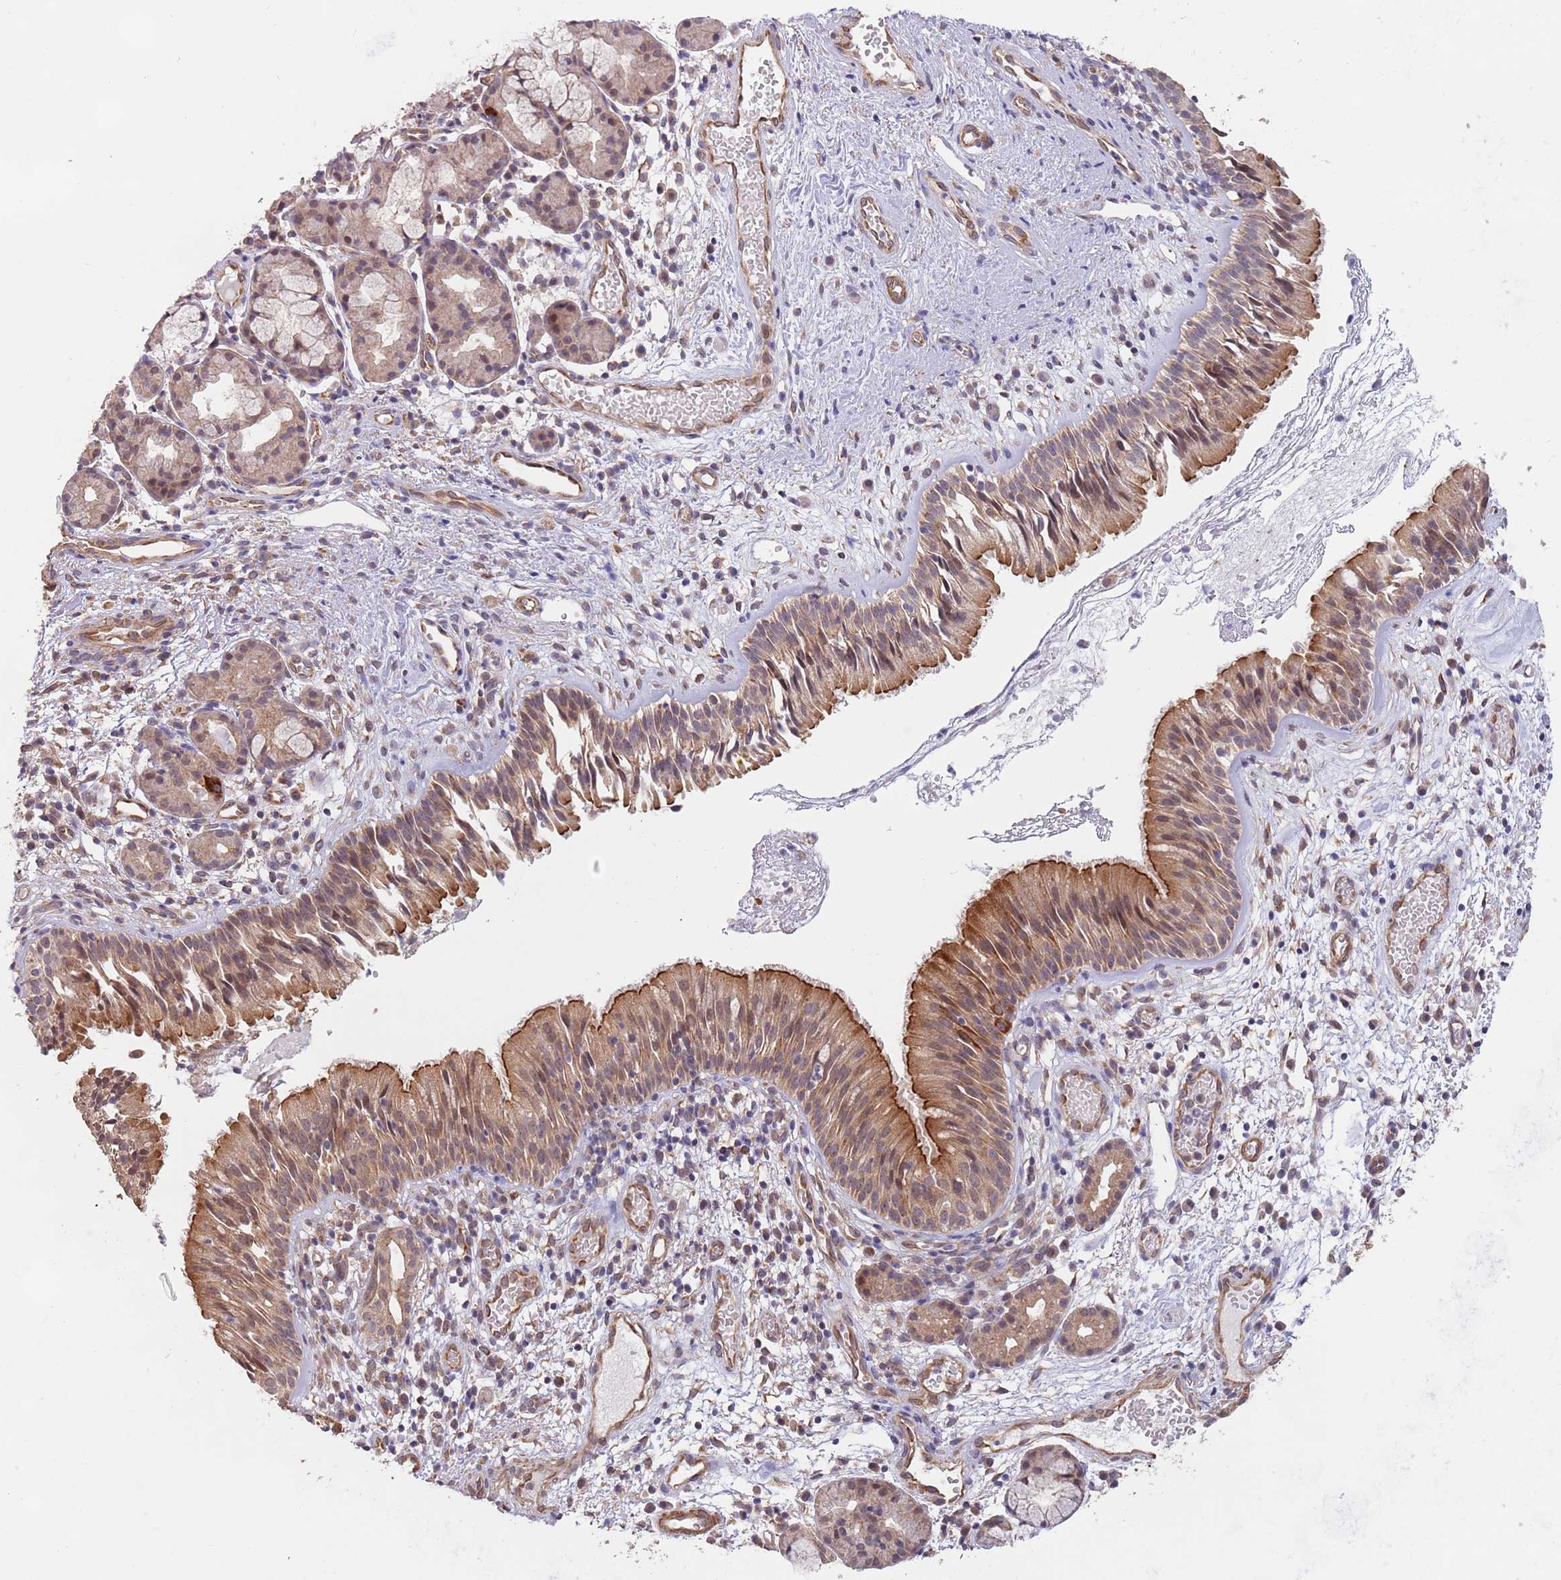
{"staining": {"intensity": "moderate", "quantity": ">75%", "location": "cytoplasmic/membranous"}, "tissue": "nasopharynx", "cell_type": "Respiratory epithelial cells", "image_type": "normal", "snomed": [{"axis": "morphology", "description": "Normal tissue, NOS"}, {"axis": "topography", "description": "Nasopharynx"}], "caption": "Protein analysis of unremarkable nasopharynx displays moderate cytoplasmic/membranous positivity in about >75% of respiratory epithelial cells. (Stains: DAB (3,3'-diaminobenzidine) in brown, nuclei in blue, Microscopy: brightfield microscopy at high magnification).", "gene": "UQCC3", "patient": {"sex": "male", "age": 65}}